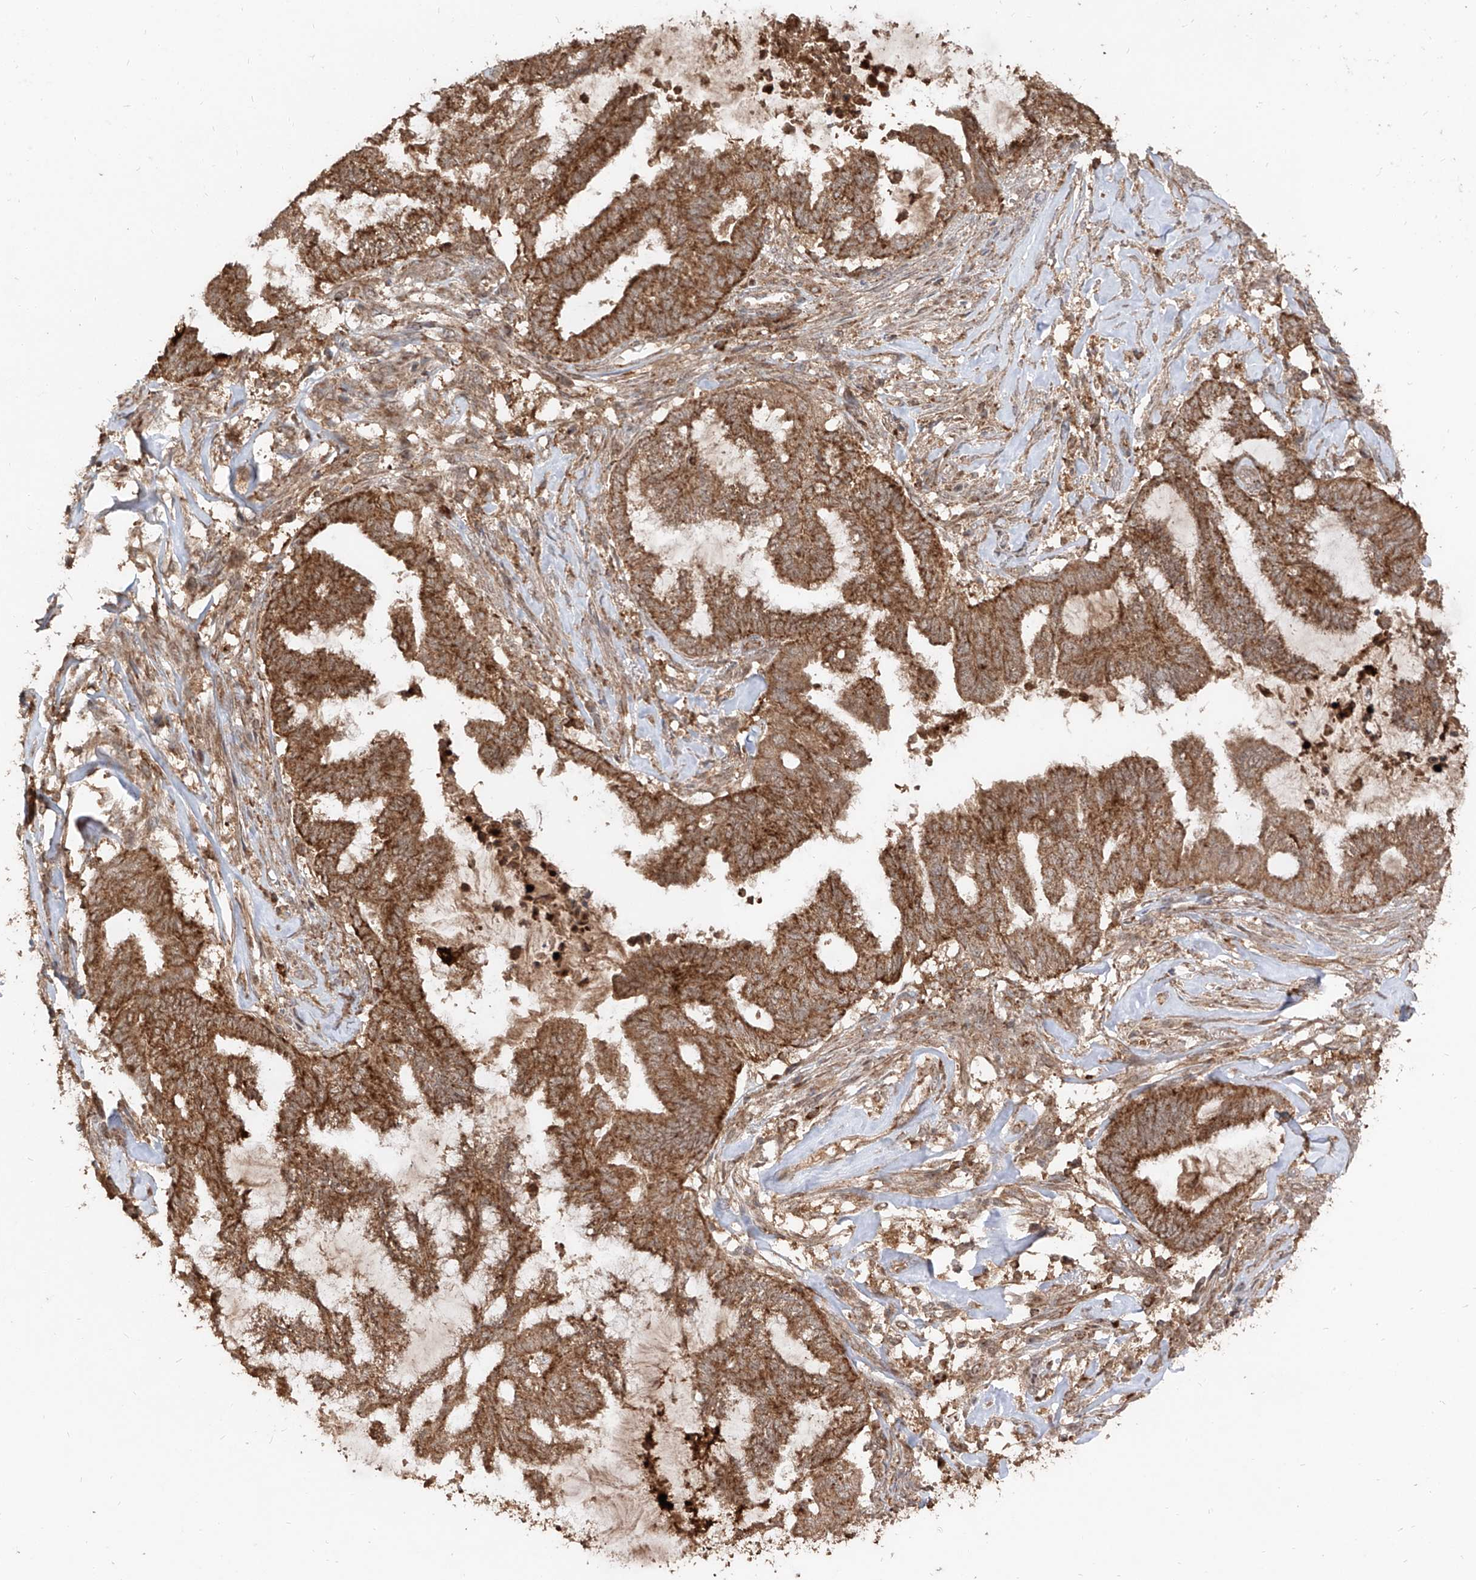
{"staining": {"intensity": "strong", "quantity": ">75%", "location": "cytoplasmic/membranous"}, "tissue": "endometrial cancer", "cell_type": "Tumor cells", "image_type": "cancer", "snomed": [{"axis": "morphology", "description": "Adenocarcinoma, NOS"}, {"axis": "topography", "description": "Endometrium"}], "caption": "Protein expression analysis of endometrial adenocarcinoma demonstrates strong cytoplasmic/membranous expression in about >75% of tumor cells.", "gene": "AIM2", "patient": {"sex": "female", "age": 86}}